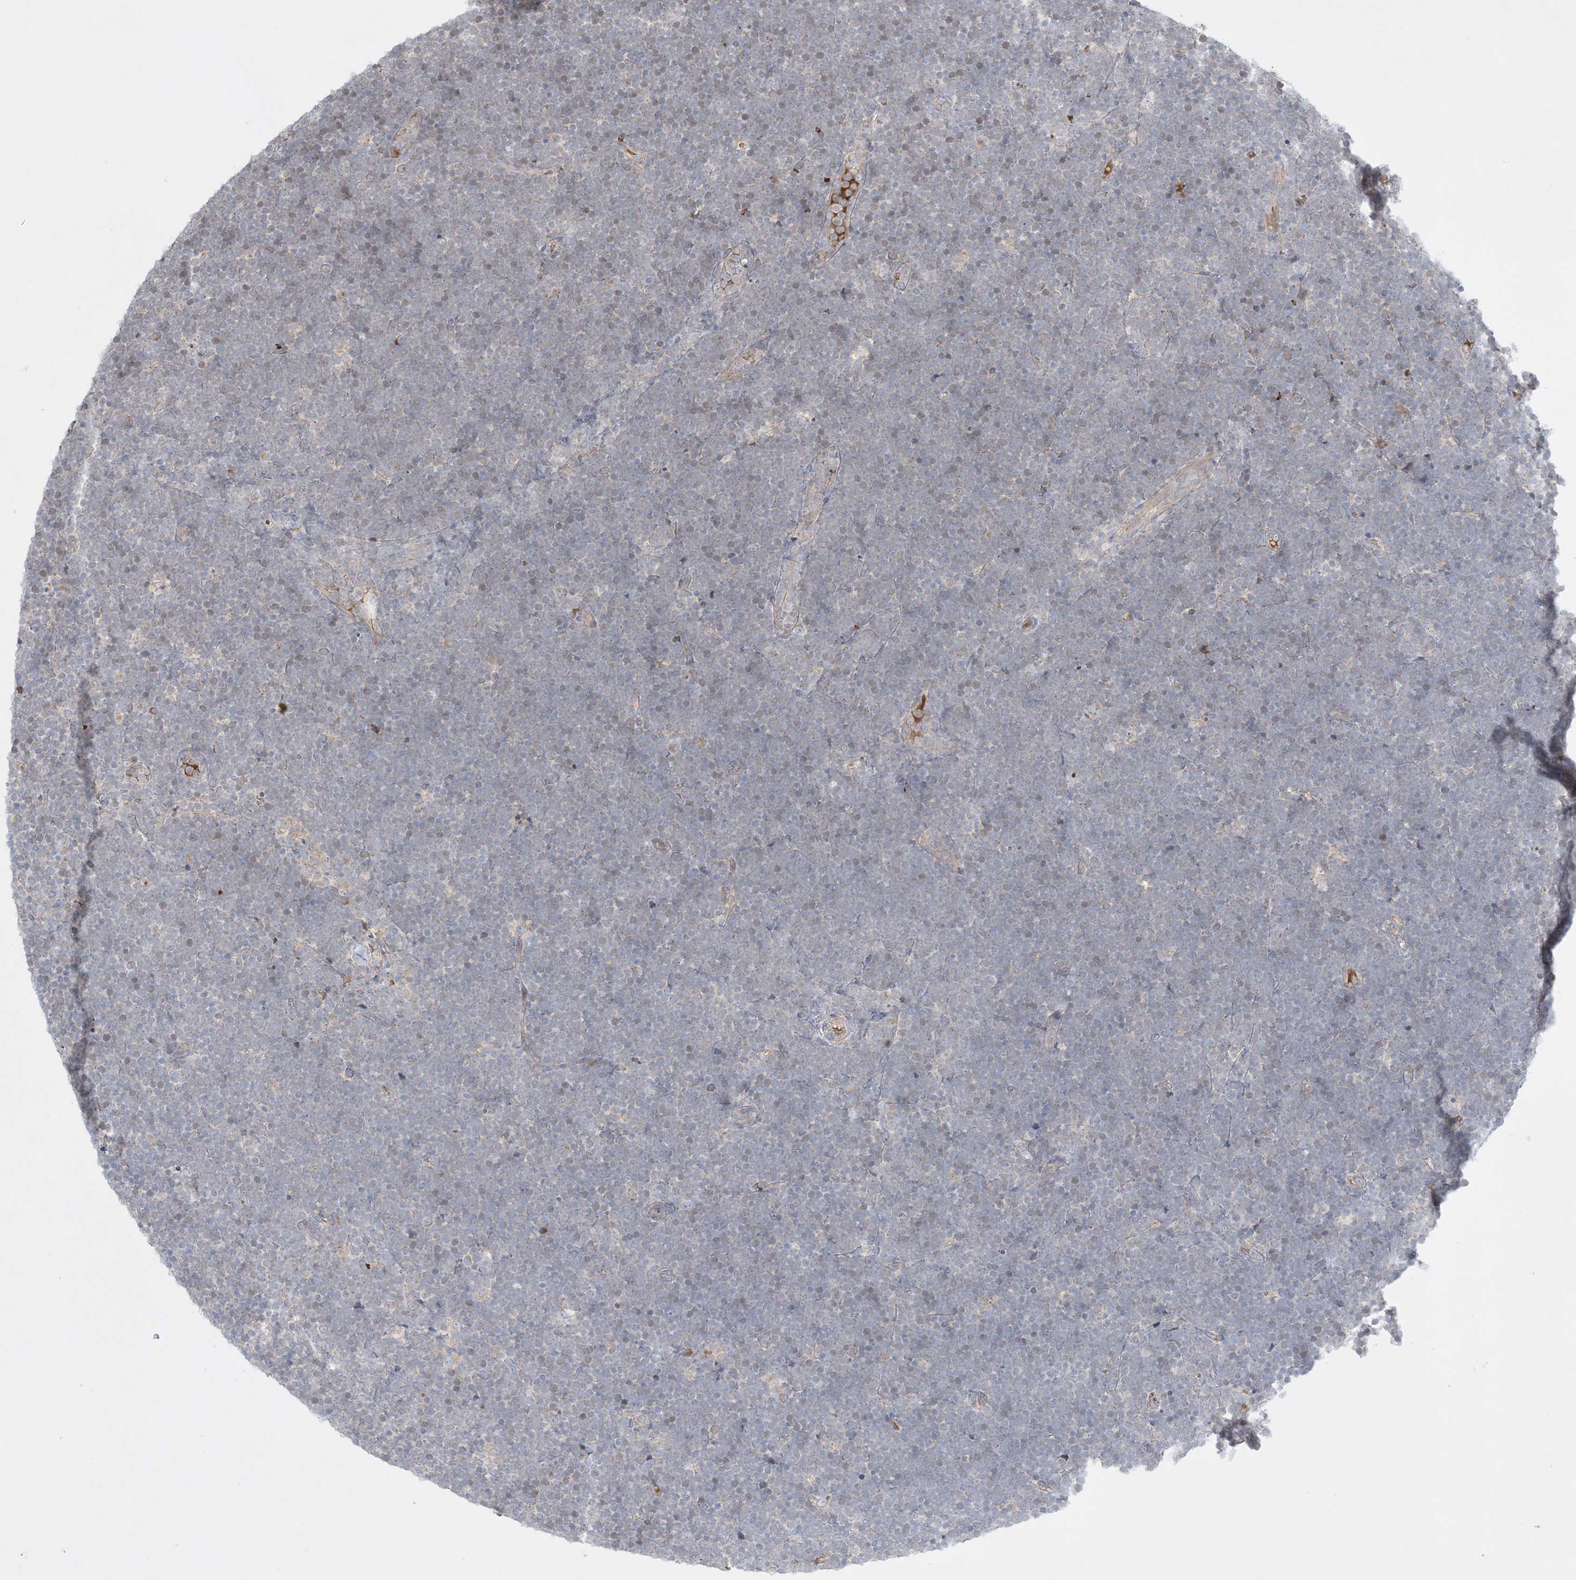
{"staining": {"intensity": "negative", "quantity": "none", "location": "none"}, "tissue": "lymphoma", "cell_type": "Tumor cells", "image_type": "cancer", "snomed": [{"axis": "morphology", "description": "Malignant lymphoma, non-Hodgkin's type, High grade"}, {"axis": "topography", "description": "Lymph node"}], "caption": "Immunohistochemistry (IHC) of lymphoma displays no positivity in tumor cells.", "gene": "MMGT1", "patient": {"sex": "male", "age": 13}}